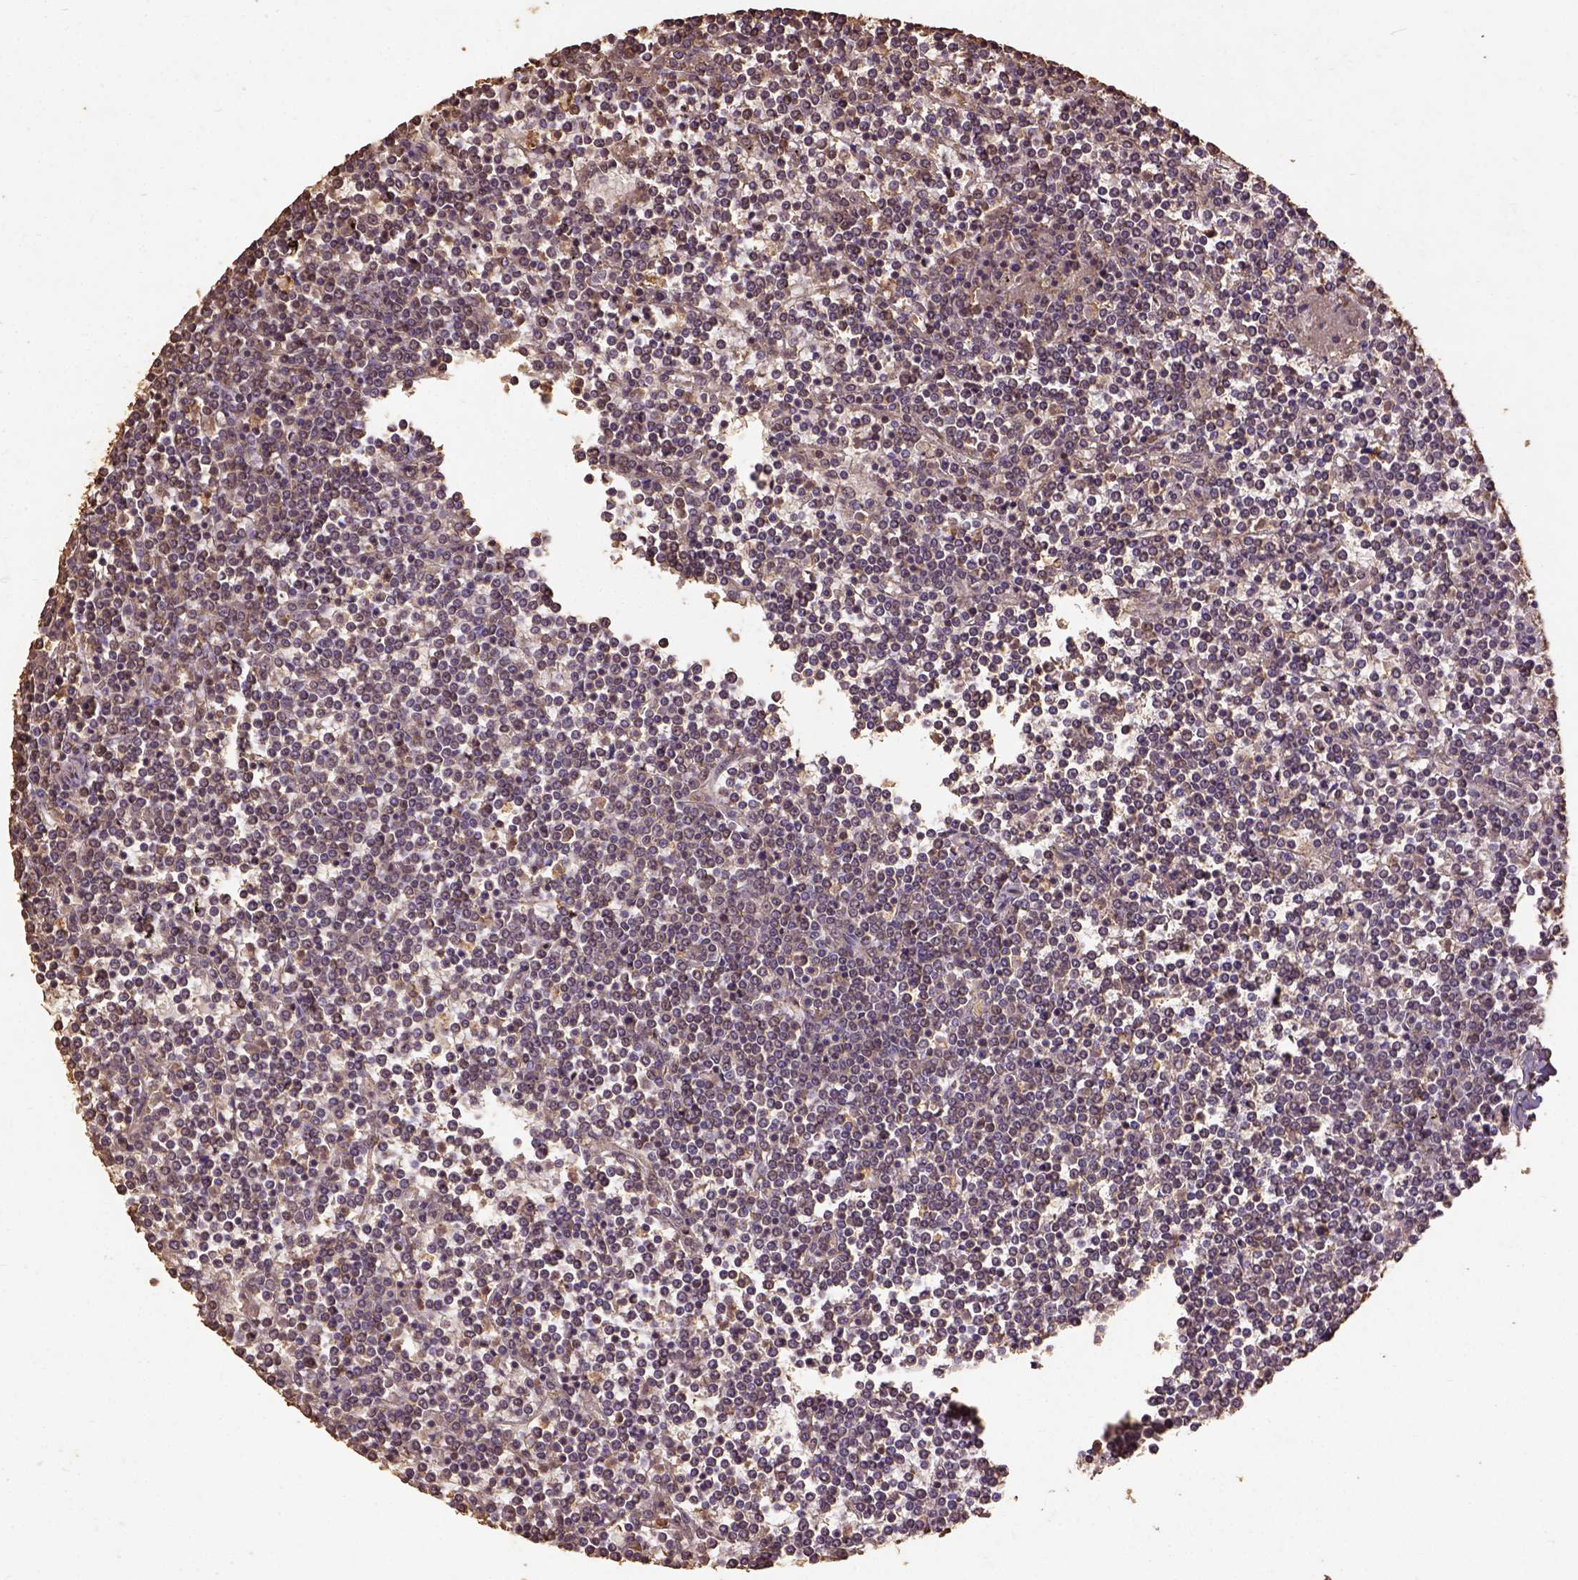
{"staining": {"intensity": "weak", "quantity": "25%-75%", "location": "cytoplasmic/membranous,nuclear"}, "tissue": "lymphoma", "cell_type": "Tumor cells", "image_type": "cancer", "snomed": [{"axis": "morphology", "description": "Malignant lymphoma, non-Hodgkin's type, Low grade"}, {"axis": "topography", "description": "Spleen"}], "caption": "This histopathology image displays low-grade malignant lymphoma, non-Hodgkin's type stained with immunohistochemistry (IHC) to label a protein in brown. The cytoplasmic/membranous and nuclear of tumor cells show weak positivity for the protein. Nuclei are counter-stained blue.", "gene": "NACC1", "patient": {"sex": "female", "age": 19}}